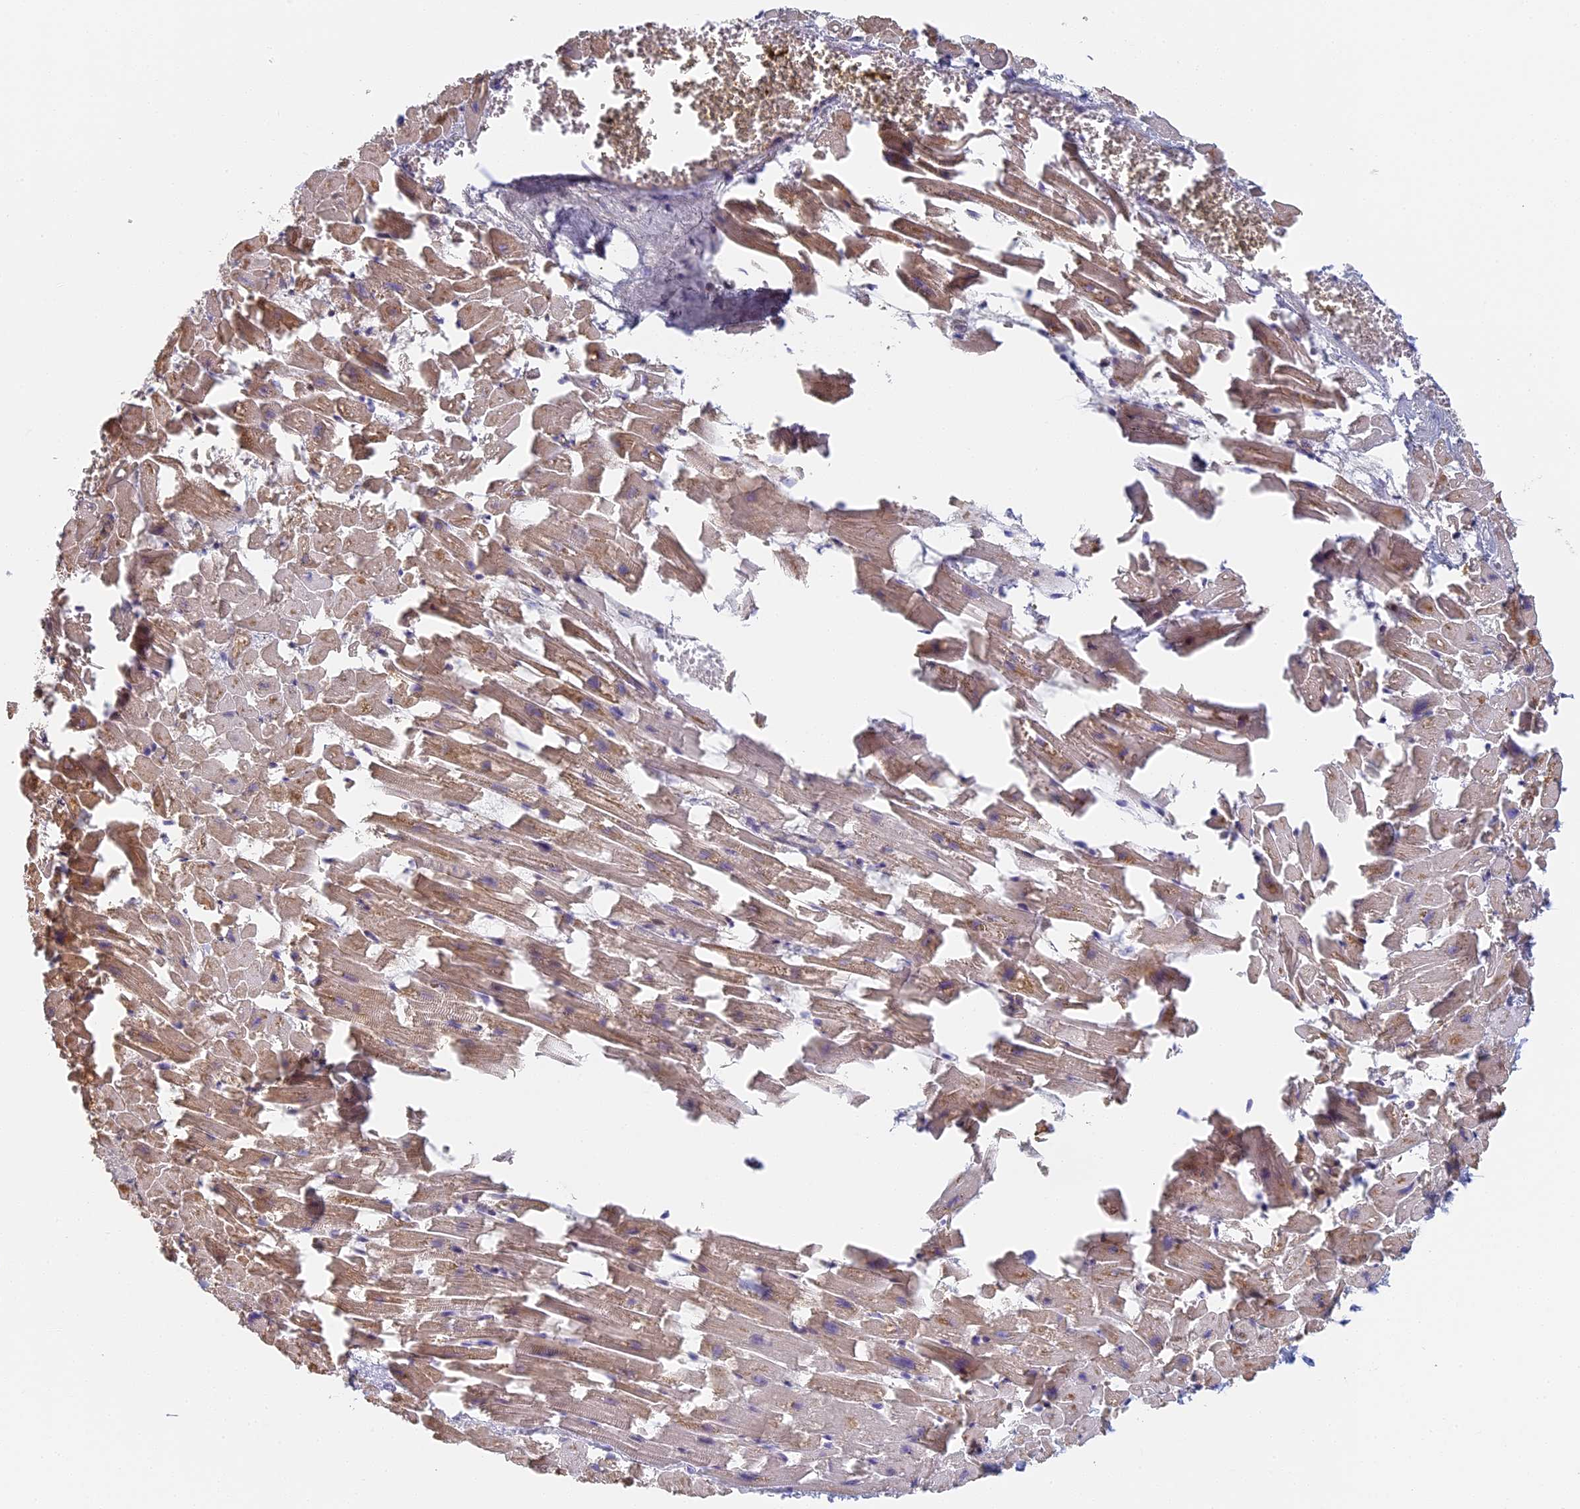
{"staining": {"intensity": "moderate", "quantity": ">75%", "location": "cytoplasmic/membranous"}, "tissue": "heart muscle", "cell_type": "Cardiomyocytes", "image_type": "normal", "snomed": [{"axis": "morphology", "description": "Normal tissue, NOS"}, {"axis": "topography", "description": "Heart"}], "caption": "Immunohistochemistry (IHC) (DAB) staining of benign human heart muscle demonstrates moderate cytoplasmic/membranous protein staining in about >75% of cardiomyocytes. The staining was performed using DAB (3,3'-diaminobenzidine) to visualize the protein expression in brown, while the nuclei were stained in blue with hematoxylin (Magnification: 20x).", "gene": "DDA1", "patient": {"sex": "female", "age": 64}}